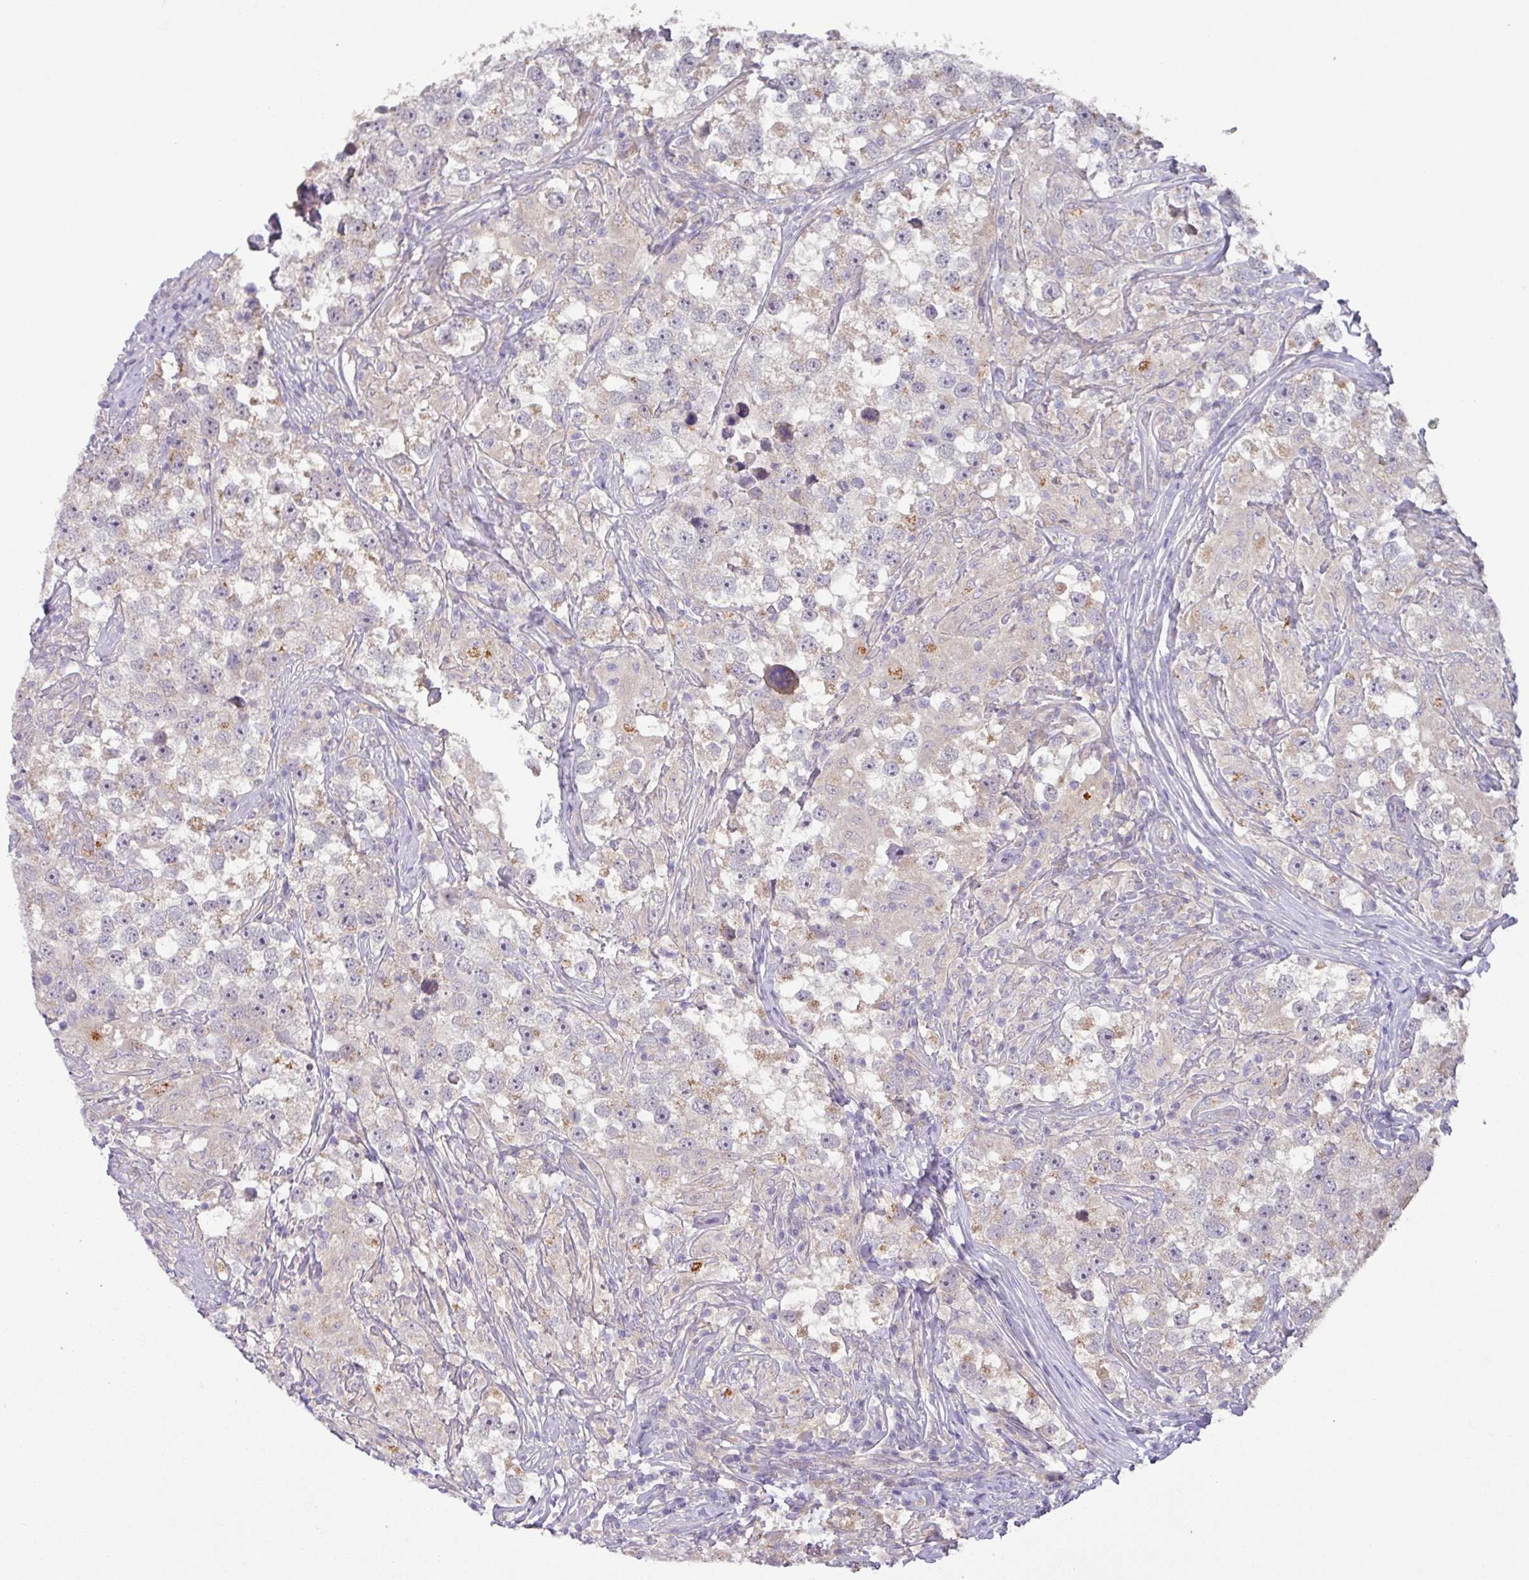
{"staining": {"intensity": "weak", "quantity": "<25%", "location": "cytoplasmic/membranous"}, "tissue": "testis cancer", "cell_type": "Tumor cells", "image_type": "cancer", "snomed": [{"axis": "morphology", "description": "Seminoma, NOS"}, {"axis": "topography", "description": "Testis"}], "caption": "Immunohistochemistry (IHC) image of neoplastic tissue: human testis seminoma stained with DAB (3,3'-diaminobenzidine) displays no significant protein staining in tumor cells.", "gene": "GALNT12", "patient": {"sex": "male", "age": 46}}